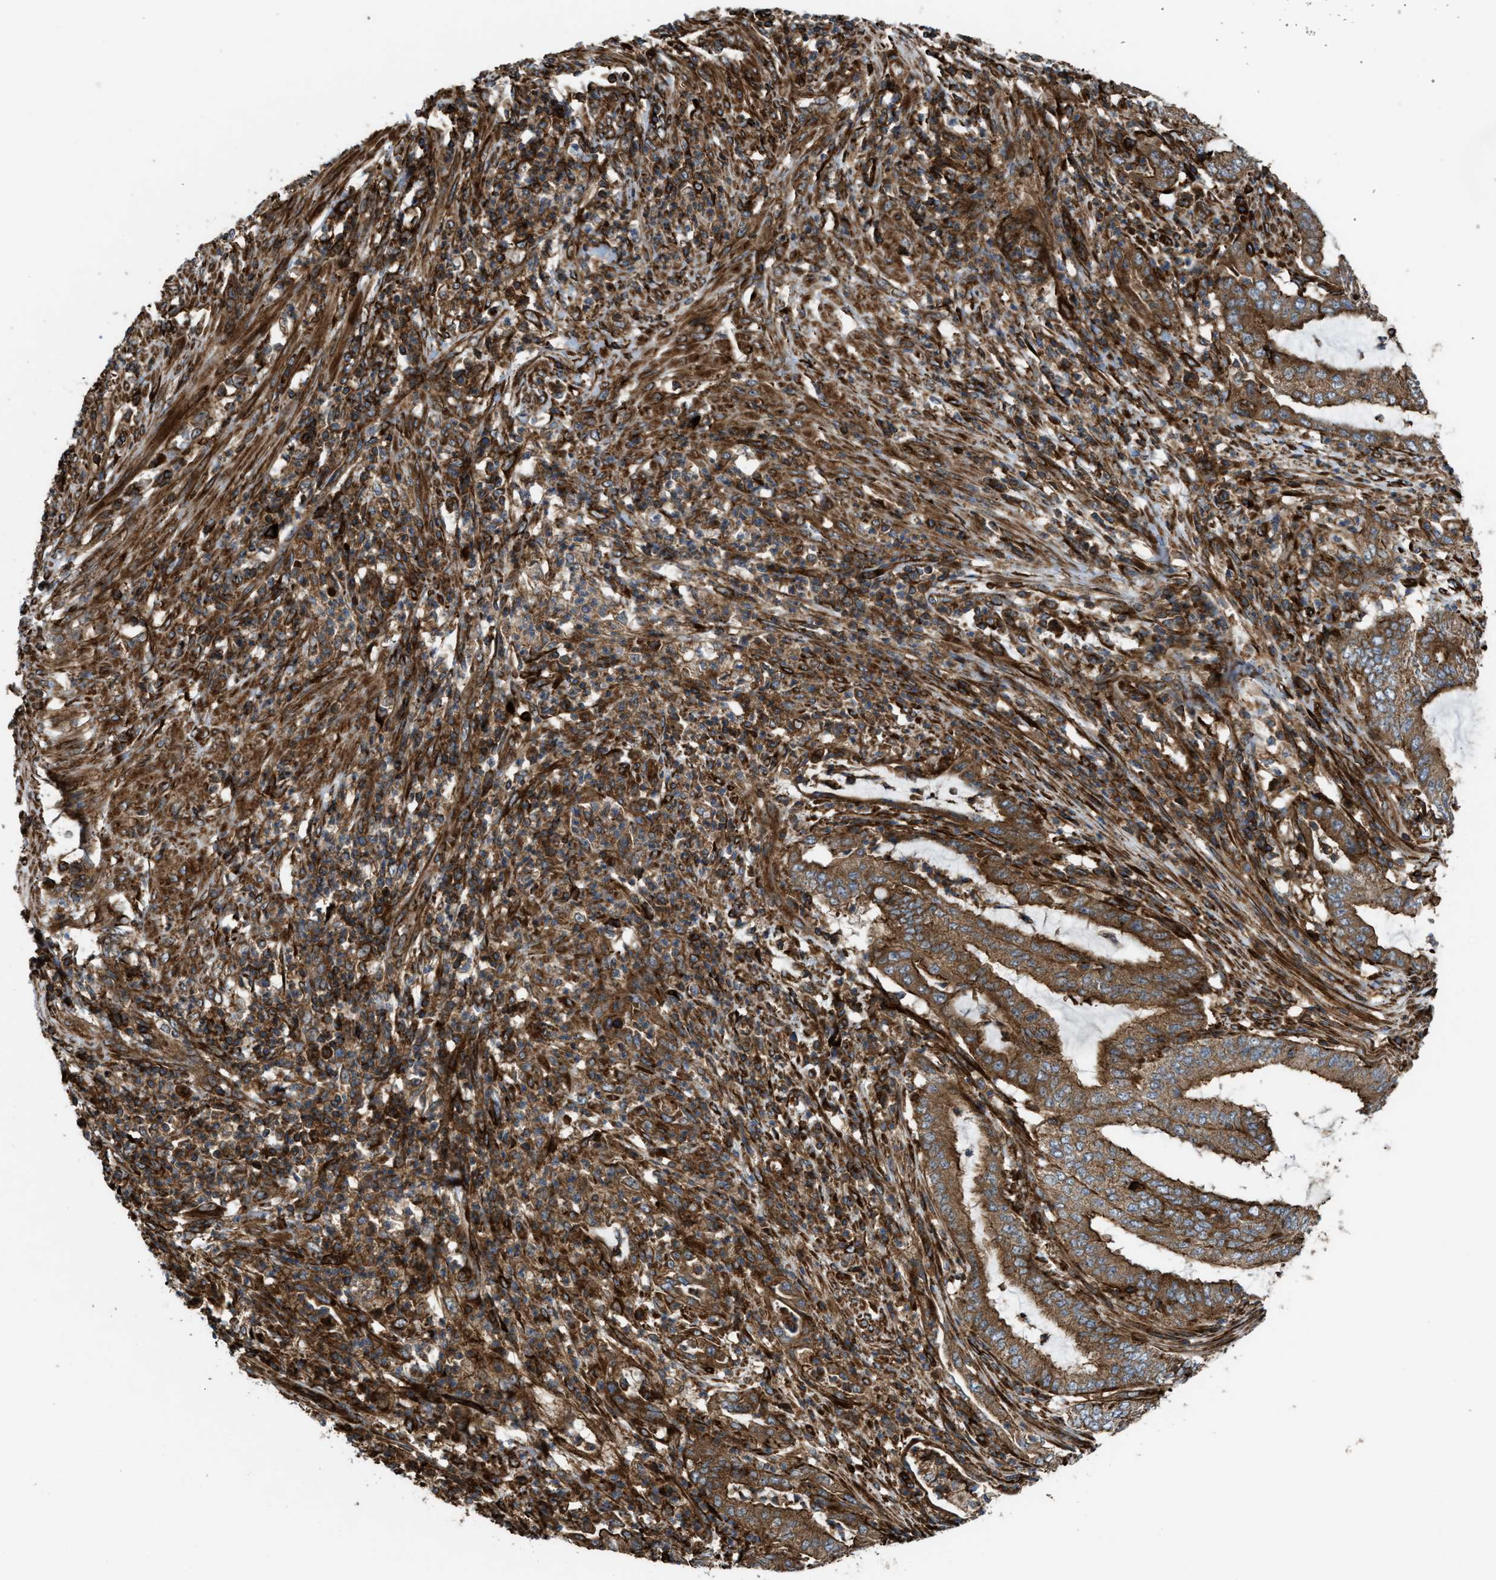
{"staining": {"intensity": "strong", "quantity": ">75%", "location": "cytoplasmic/membranous"}, "tissue": "endometrial cancer", "cell_type": "Tumor cells", "image_type": "cancer", "snomed": [{"axis": "morphology", "description": "Adenocarcinoma, NOS"}, {"axis": "topography", "description": "Endometrium"}], "caption": "Endometrial cancer stained with a brown dye displays strong cytoplasmic/membranous positive positivity in about >75% of tumor cells.", "gene": "EGLN1", "patient": {"sex": "female", "age": 51}}